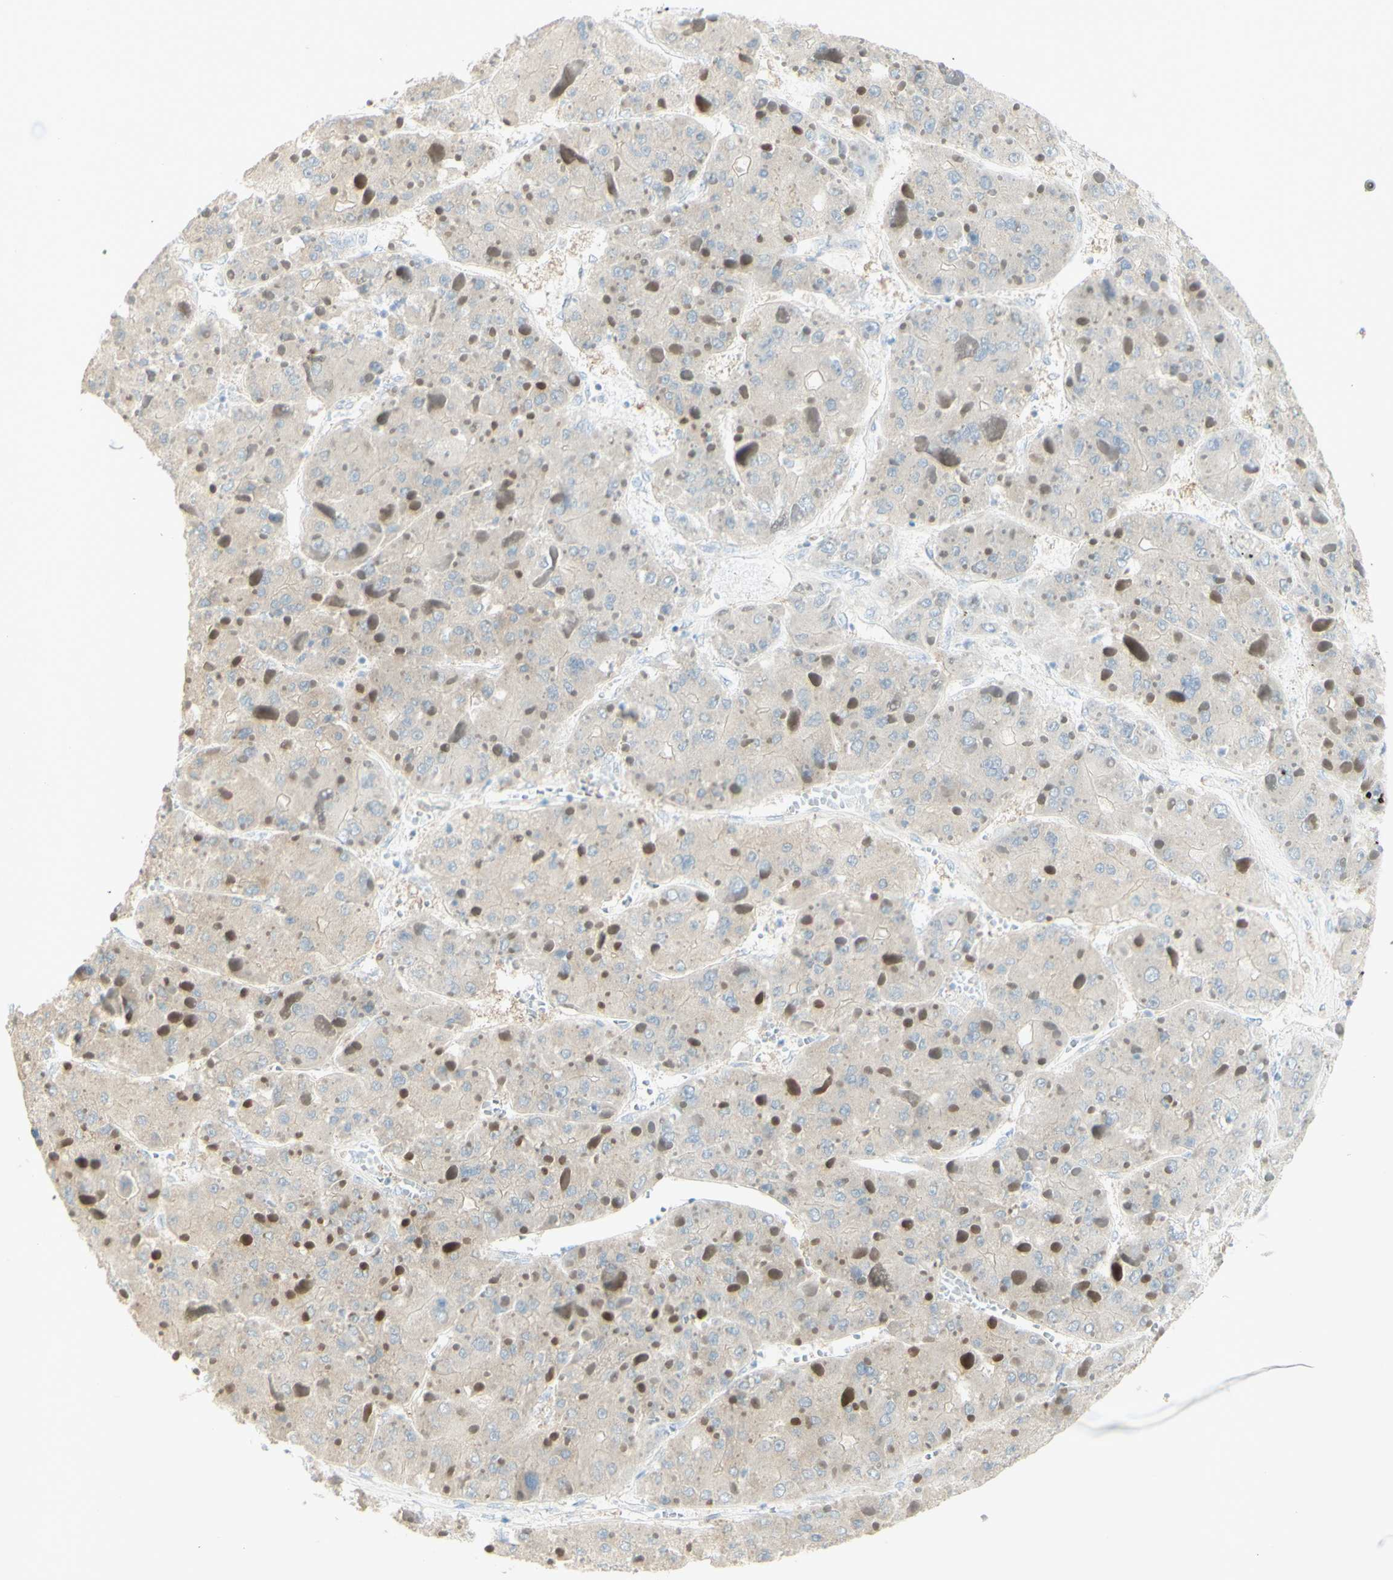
{"staining": {"intensity": "negative", "quantity": "none", "location": "none"}, "tissue": "liver cancer", "cell_type": "Tumor cells", "image_type": "cancer", "snomed": [{"axis": "morphology", "description": "Carcinoma, Hepatocellular, NOS"}, {"axis": "topography", "description": "Liver"}], "caption": "An immunohistochemistry (IHC) photomicrograph of hepatocellular carcinoma (liver) is shown. There is no staining in tumor cells of hepatocellular carcinoma (liver).", "gene": "ART3", "patient": {"sex": "female", "age": 73}}